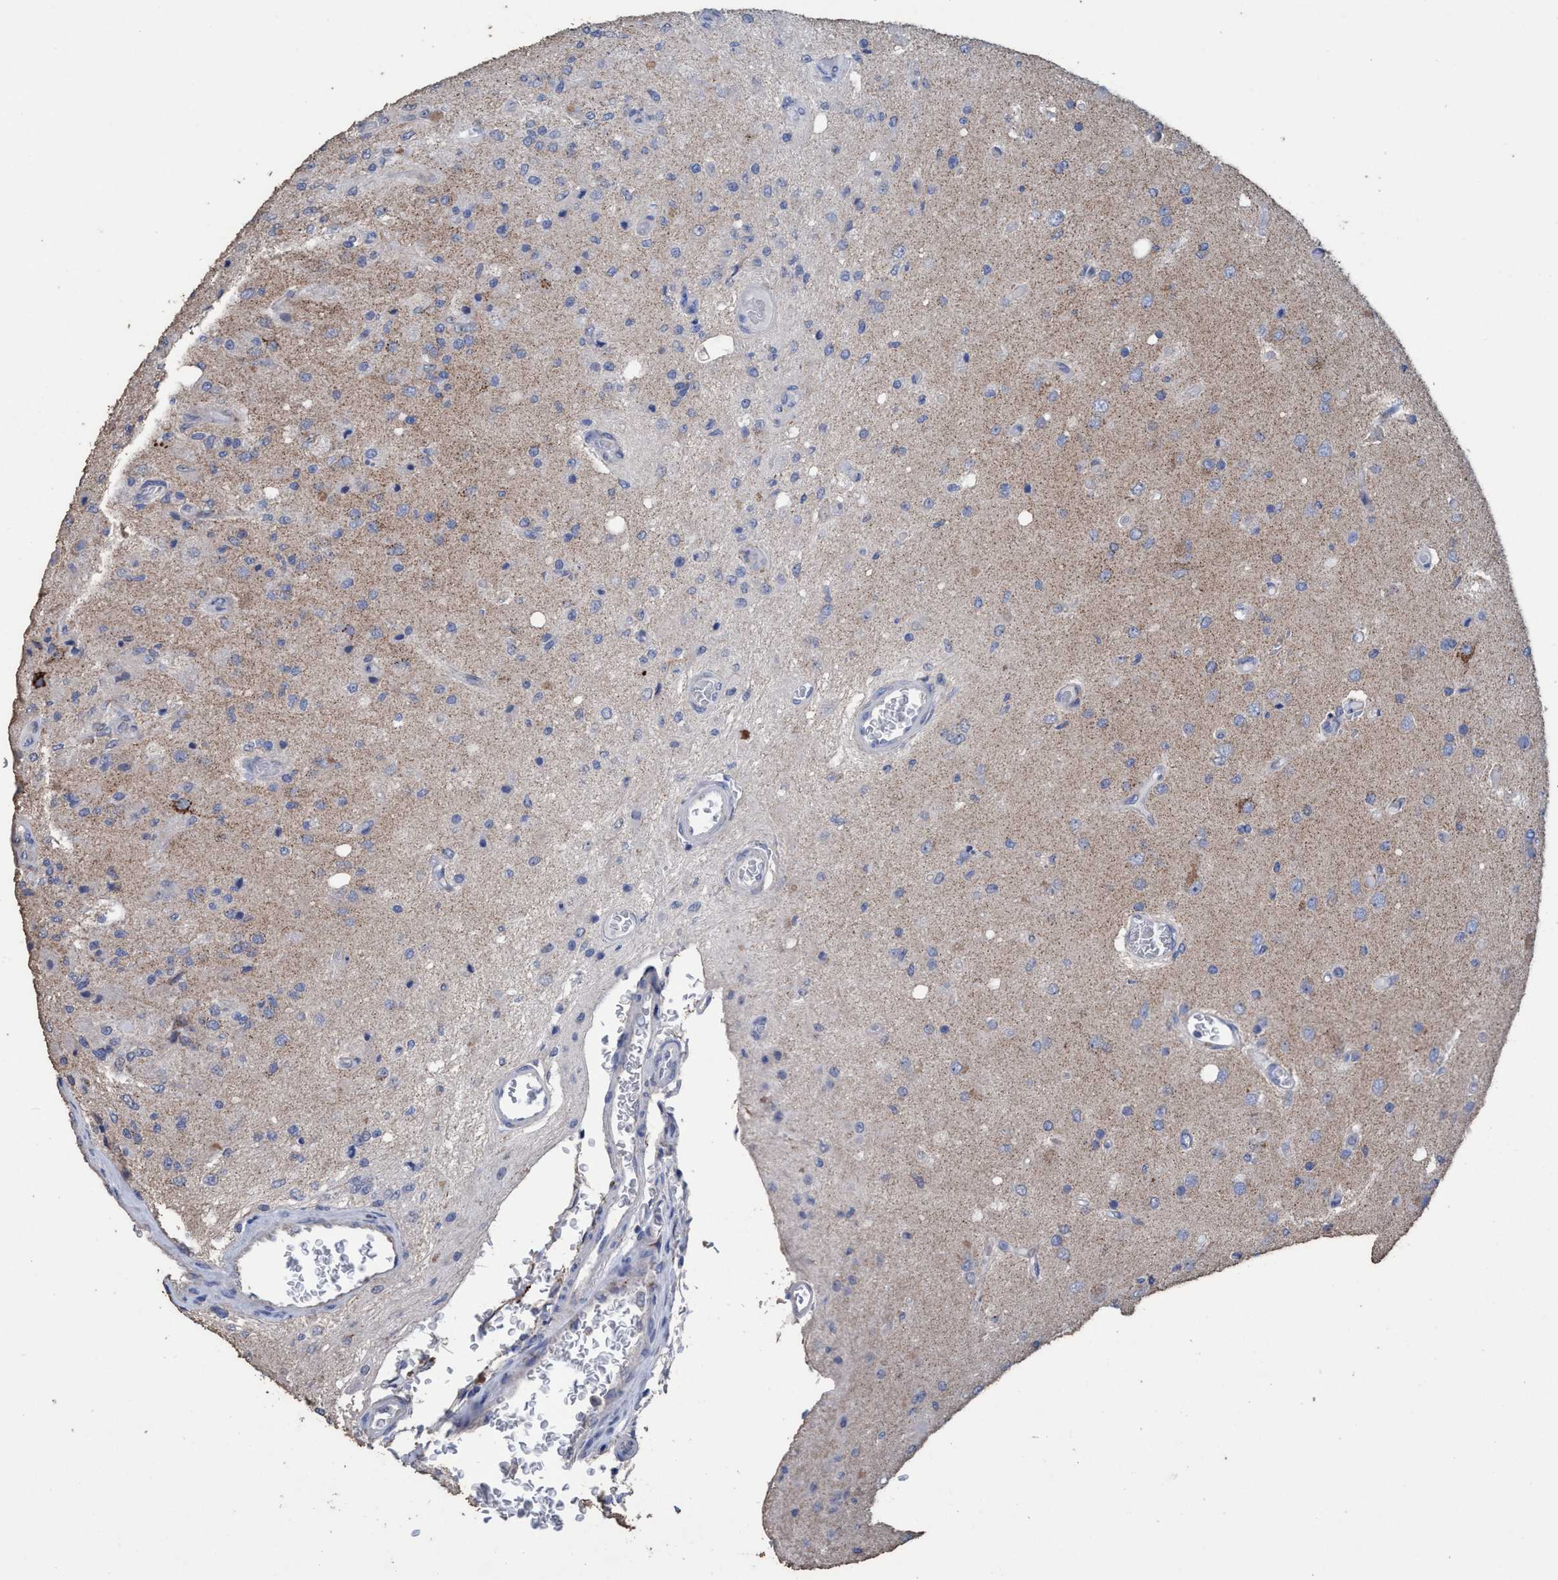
{"staining": {"intensity": "moderate", "quantity": "<25%", "location": "cytoplasmic/membranous"}, "tissue": "glioma", "cell_type": "Tumor cells", "image_type": "cancer", "snomed": [{"axis": "morphology", "description": "Normal tissue, NOS"}, {"axis": "morphology", "description": "Glioma, malignant, High grade"}, {"axis": "topography", "description": "Cerebral cortex"}], "caption": "Immunohistochemical staining of malignant glioma (high-grade) shows low levels of moderate cytoplasmic/membranous protein staining in approximately <25% of tumor cells. The staining was performed using DAB (3,3'-diaminobenzidine), with brown indicating positive protein expression. Nuclei are stained blue with hematoxylin.", "gene": "RSAD1", "patient": {"sex": "male", "age": 77}}